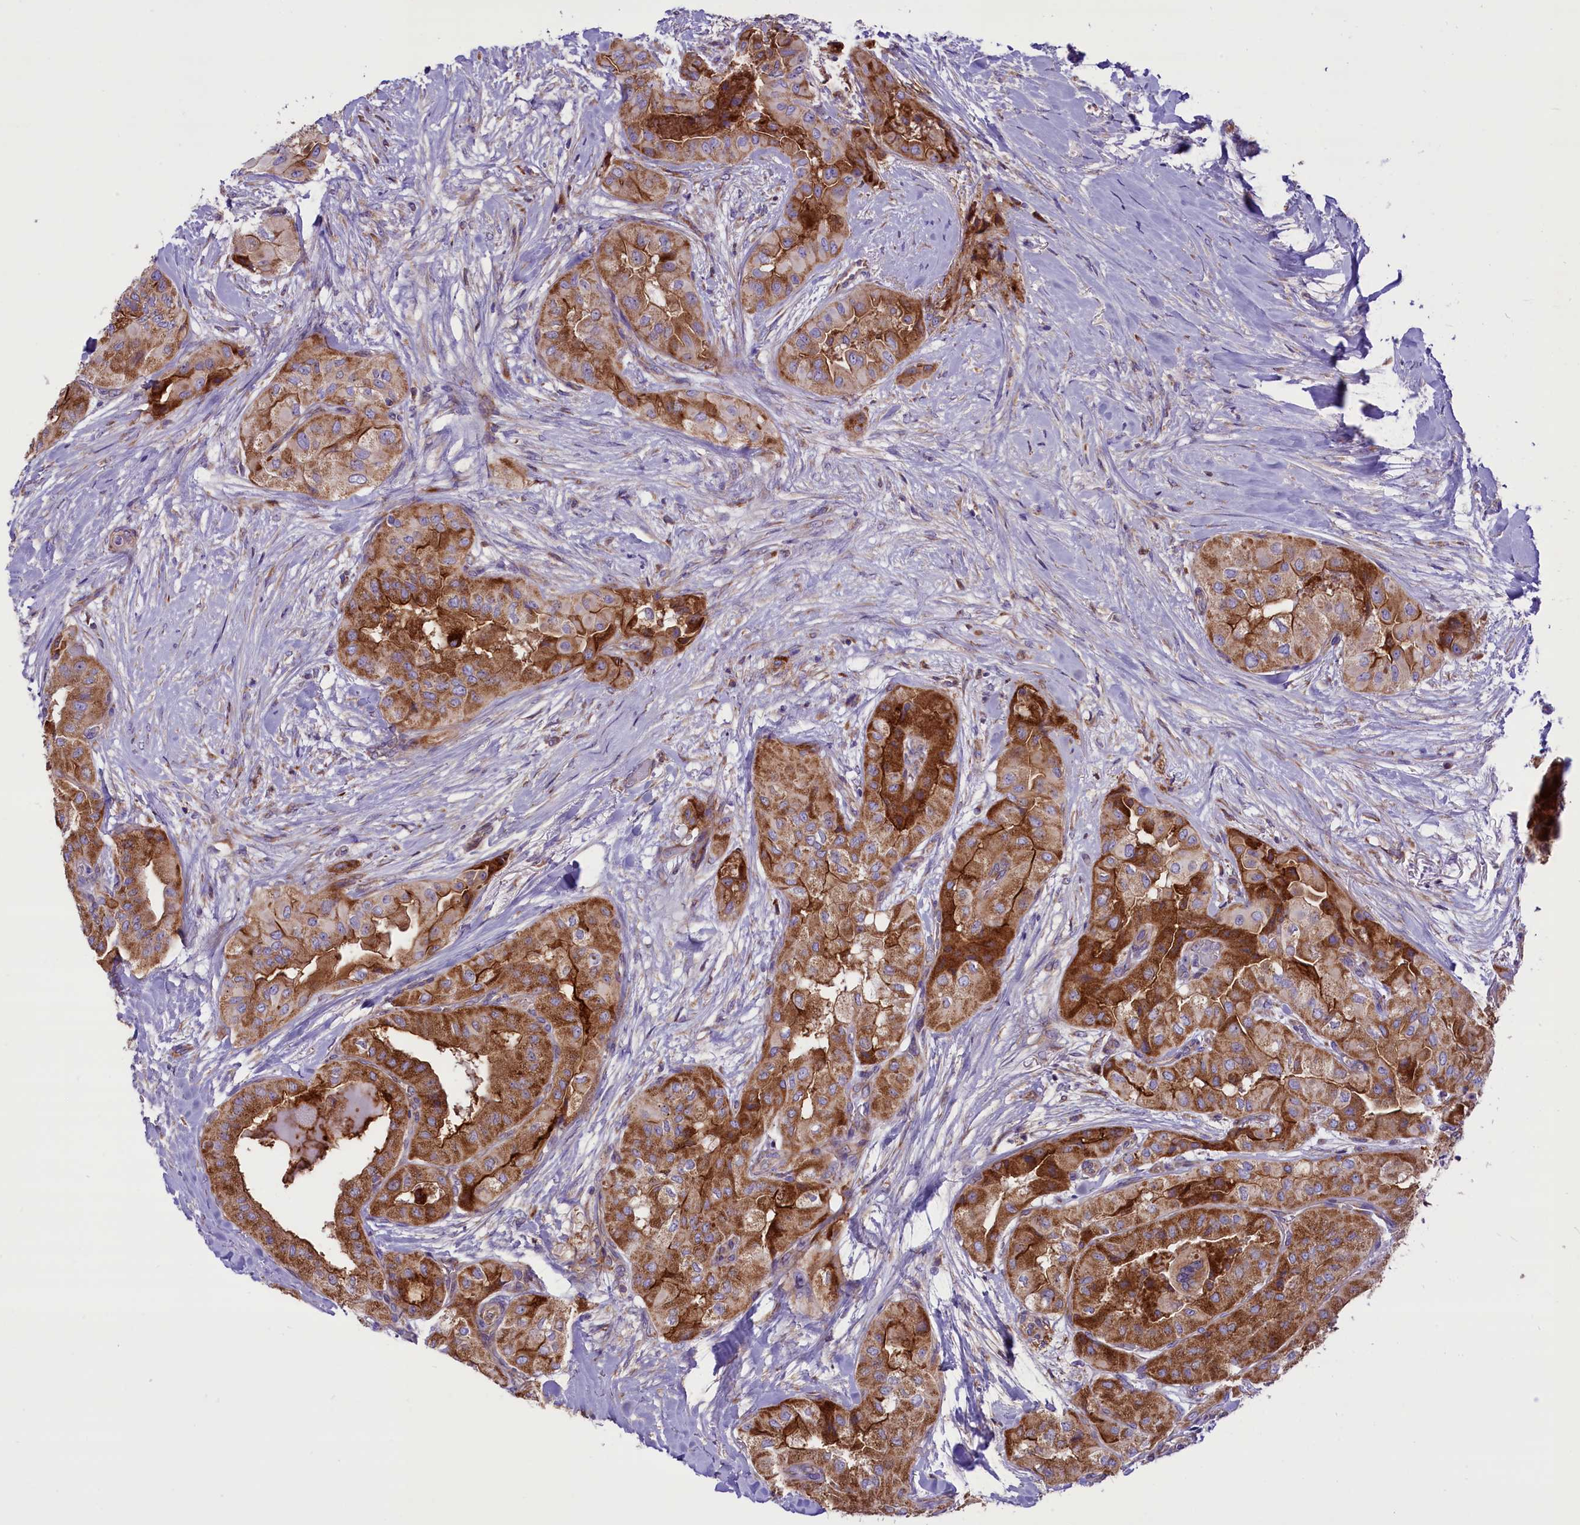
{"staining": {"intensity": "strong", "quantity": ">75%", "location": "cytoplasmic/membranous"}, "tissue": "thyroid cancer", "cell_type": "Tumor cells", "image_type": "cancer", "snomed": [{"axis": "morphology", "description": "Normal tissue, NOS"}, {"axis": "morphology", "description": "Papillary adenocarcinoma, NOS"}, {"axis": "topography", "description": "Thyroid gland"}], "caption": "There is high levels of strong cytoplasmic/membranous expression in tumor cells of thyroid cancer, as demonstrated by immunohistochemical staining (brown color).", "gene": "PTPRU", "patient": {"sex": "female", "age": 59}}